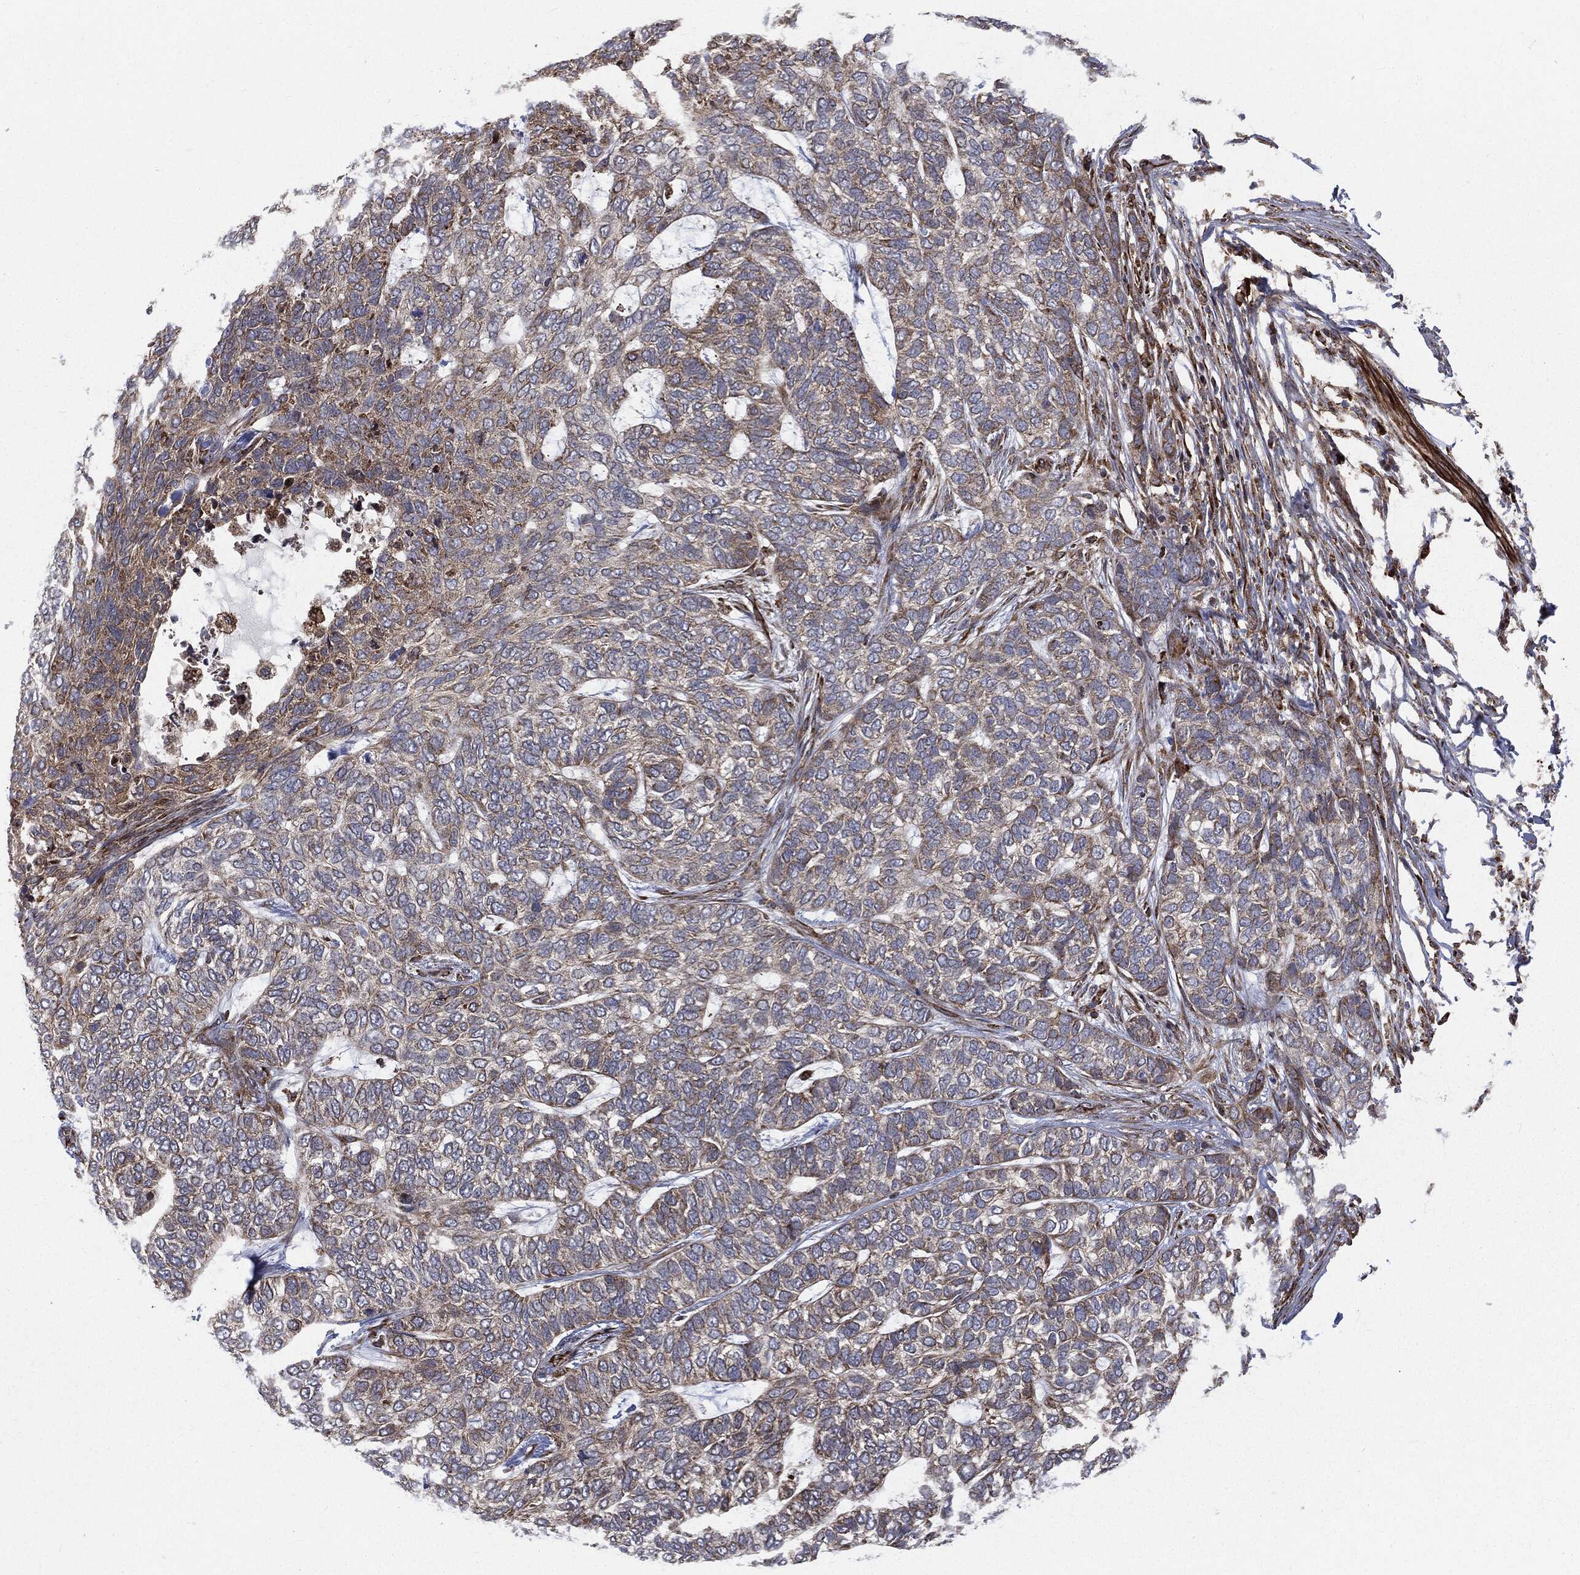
{"staining": {"intensity": "weak", "quantity": "<25%", "location": "cytoplasmic/membranous"}, "tissue": "skin cancer", "cell_type": "Tumor cells", "image_type": "cancer", "snomed": [{"axis": "morphology", "description": "Basal cell carcinoma"}, {"axis": "topography", "description": "Skin"}], "caption": "There is no significant positivity in tumor cells of skin cancer (basal cell carcinoma).", "gene": "CYLD", "patient": {"sex": "female", "age": 65}}